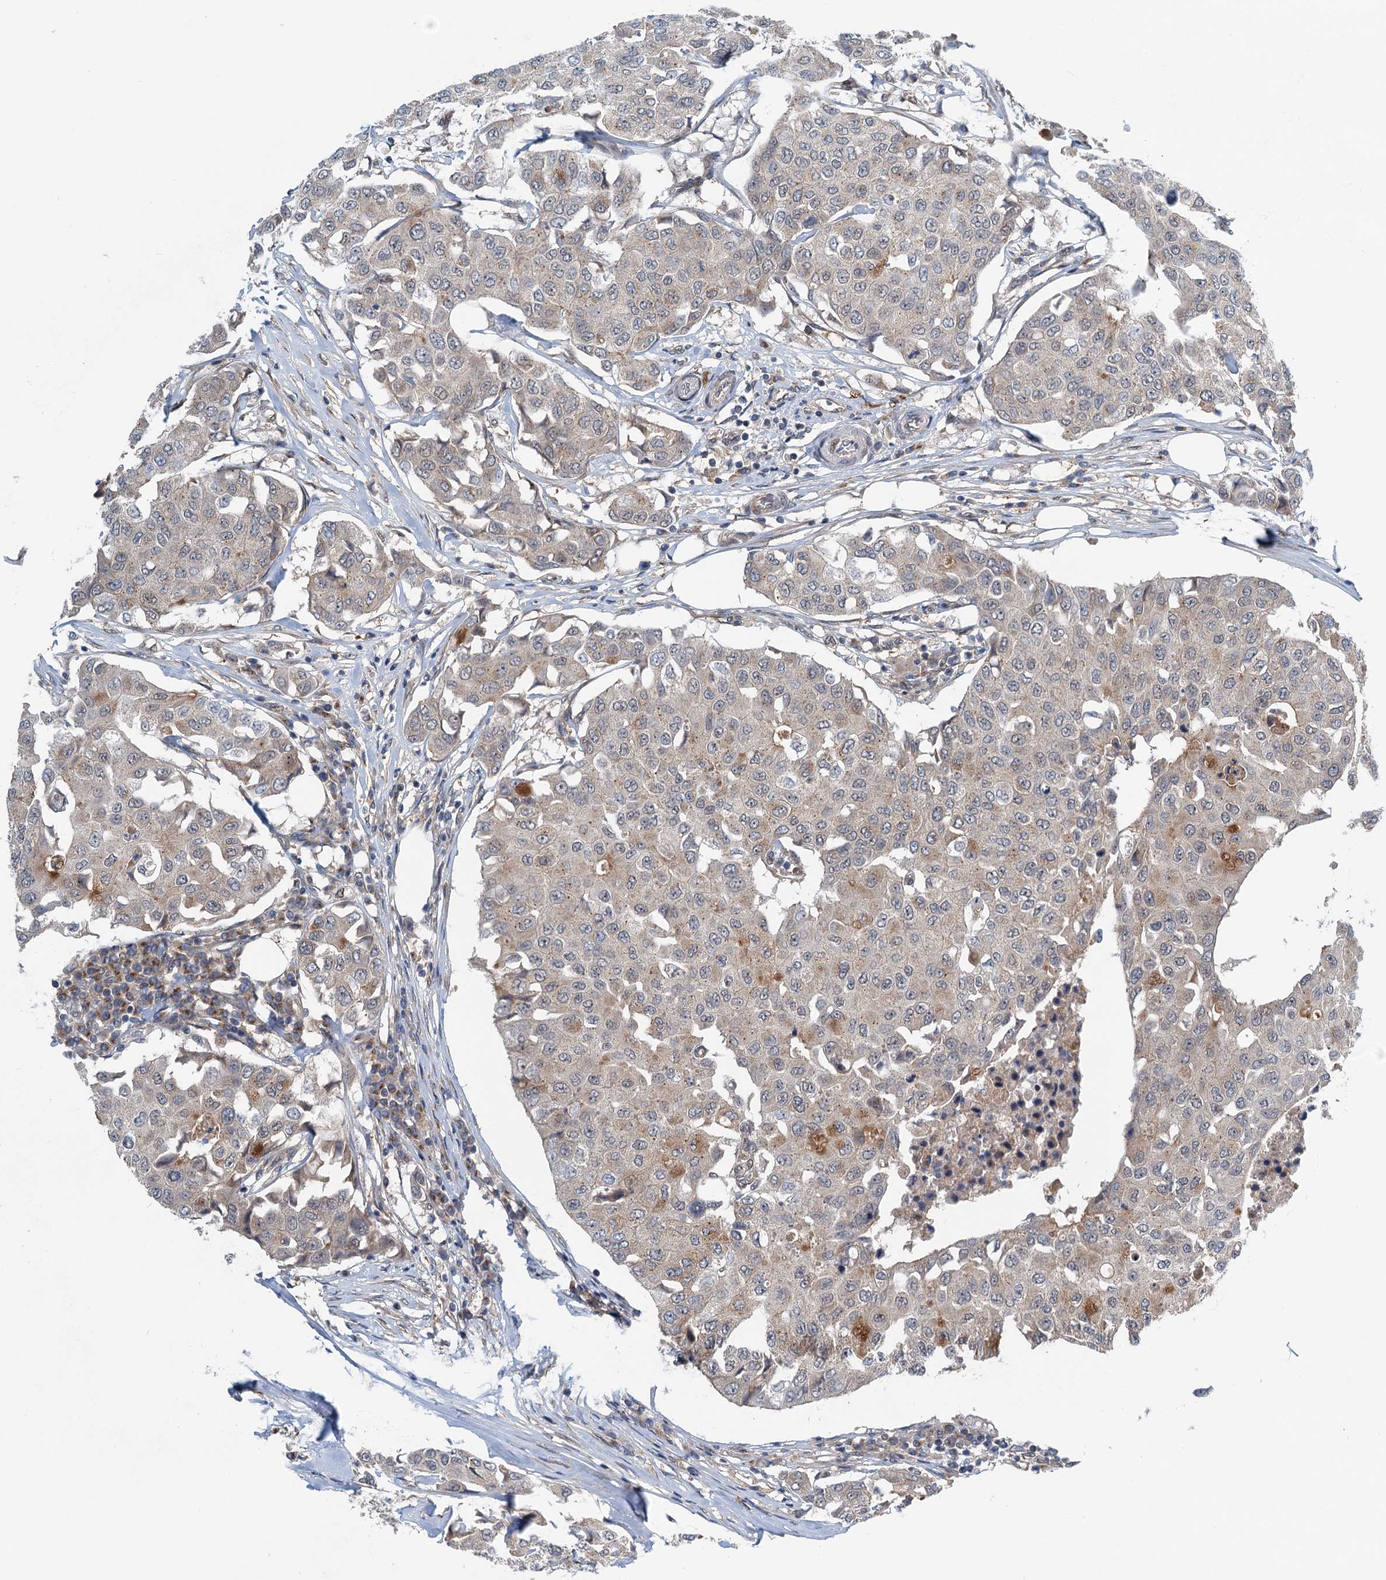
{"staining": {"intensity": "weak", "quantity": "<25%", "location": "cytoplasmic/membranous"}, "tissue": "breast cancer", "cell_type": "Tumor cells", "image_type": "cancer", "snomed": [{"axis": "morphology", "description": "Duct carcinoma"}, {"axis": "topography", "description": "Breast"}], "caption": "A photomicrograph of human breast cancer (intraductal carcinoma) is negative for staining in tumor cells.", "gene": "DYNC2I2", "patient": {"sex": "female", "age": 80}}